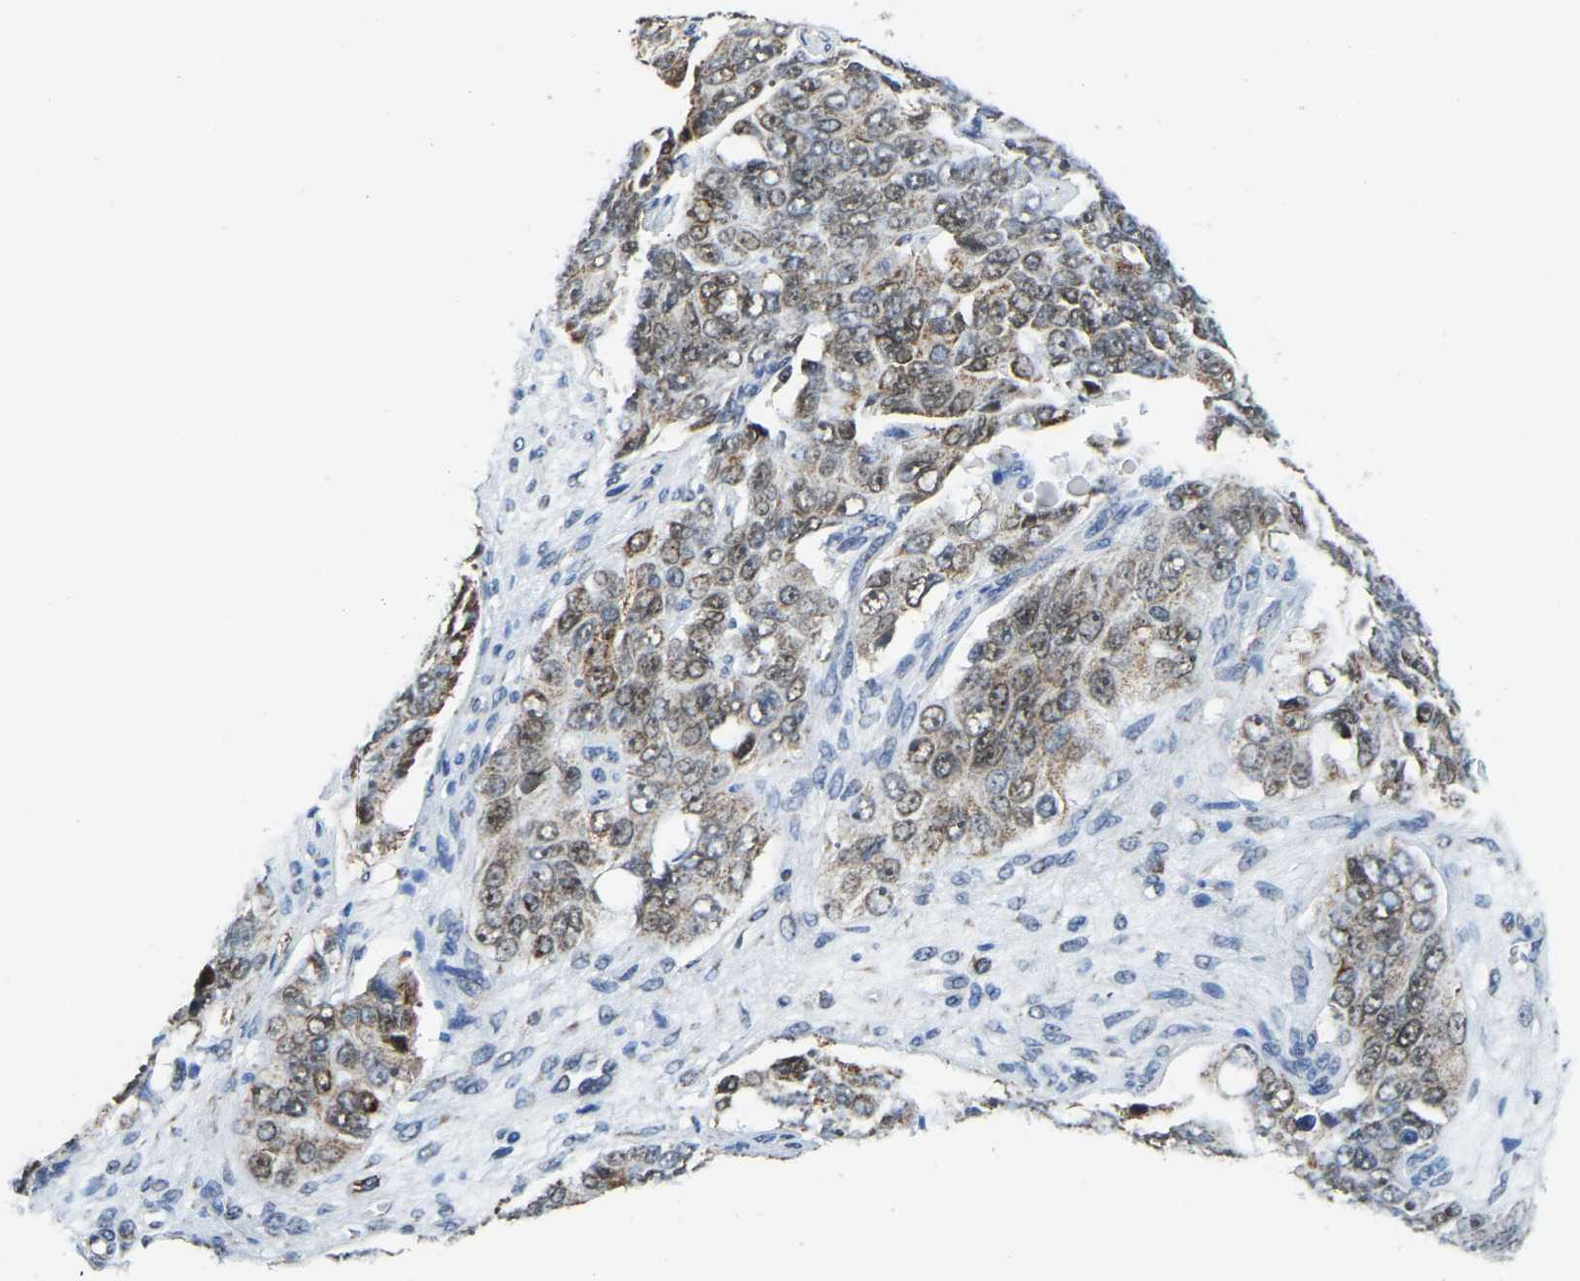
{"staining": {"intensity": "moderate", "quantity": ">75%", "location": "cytoplasmic/membranous,nuclear"}, "tissue": "ovarian cancer", "cell_type": "Tumor cells", "image_type": "cancer", "snomed": [{"axis": "morphology", "description": "Carcinoma, endometroid"}, {"axis": "topography", "description": "Ovary"}], "caption": "About >75% of tumor cells in ovarian cancer show moderate cytoplasmic/membranous and nuclear protein expression as visualized by brown immunohistochemical staining.", "gene": "BNIP3L", "patient": {"sex": "female", "age": 51}}